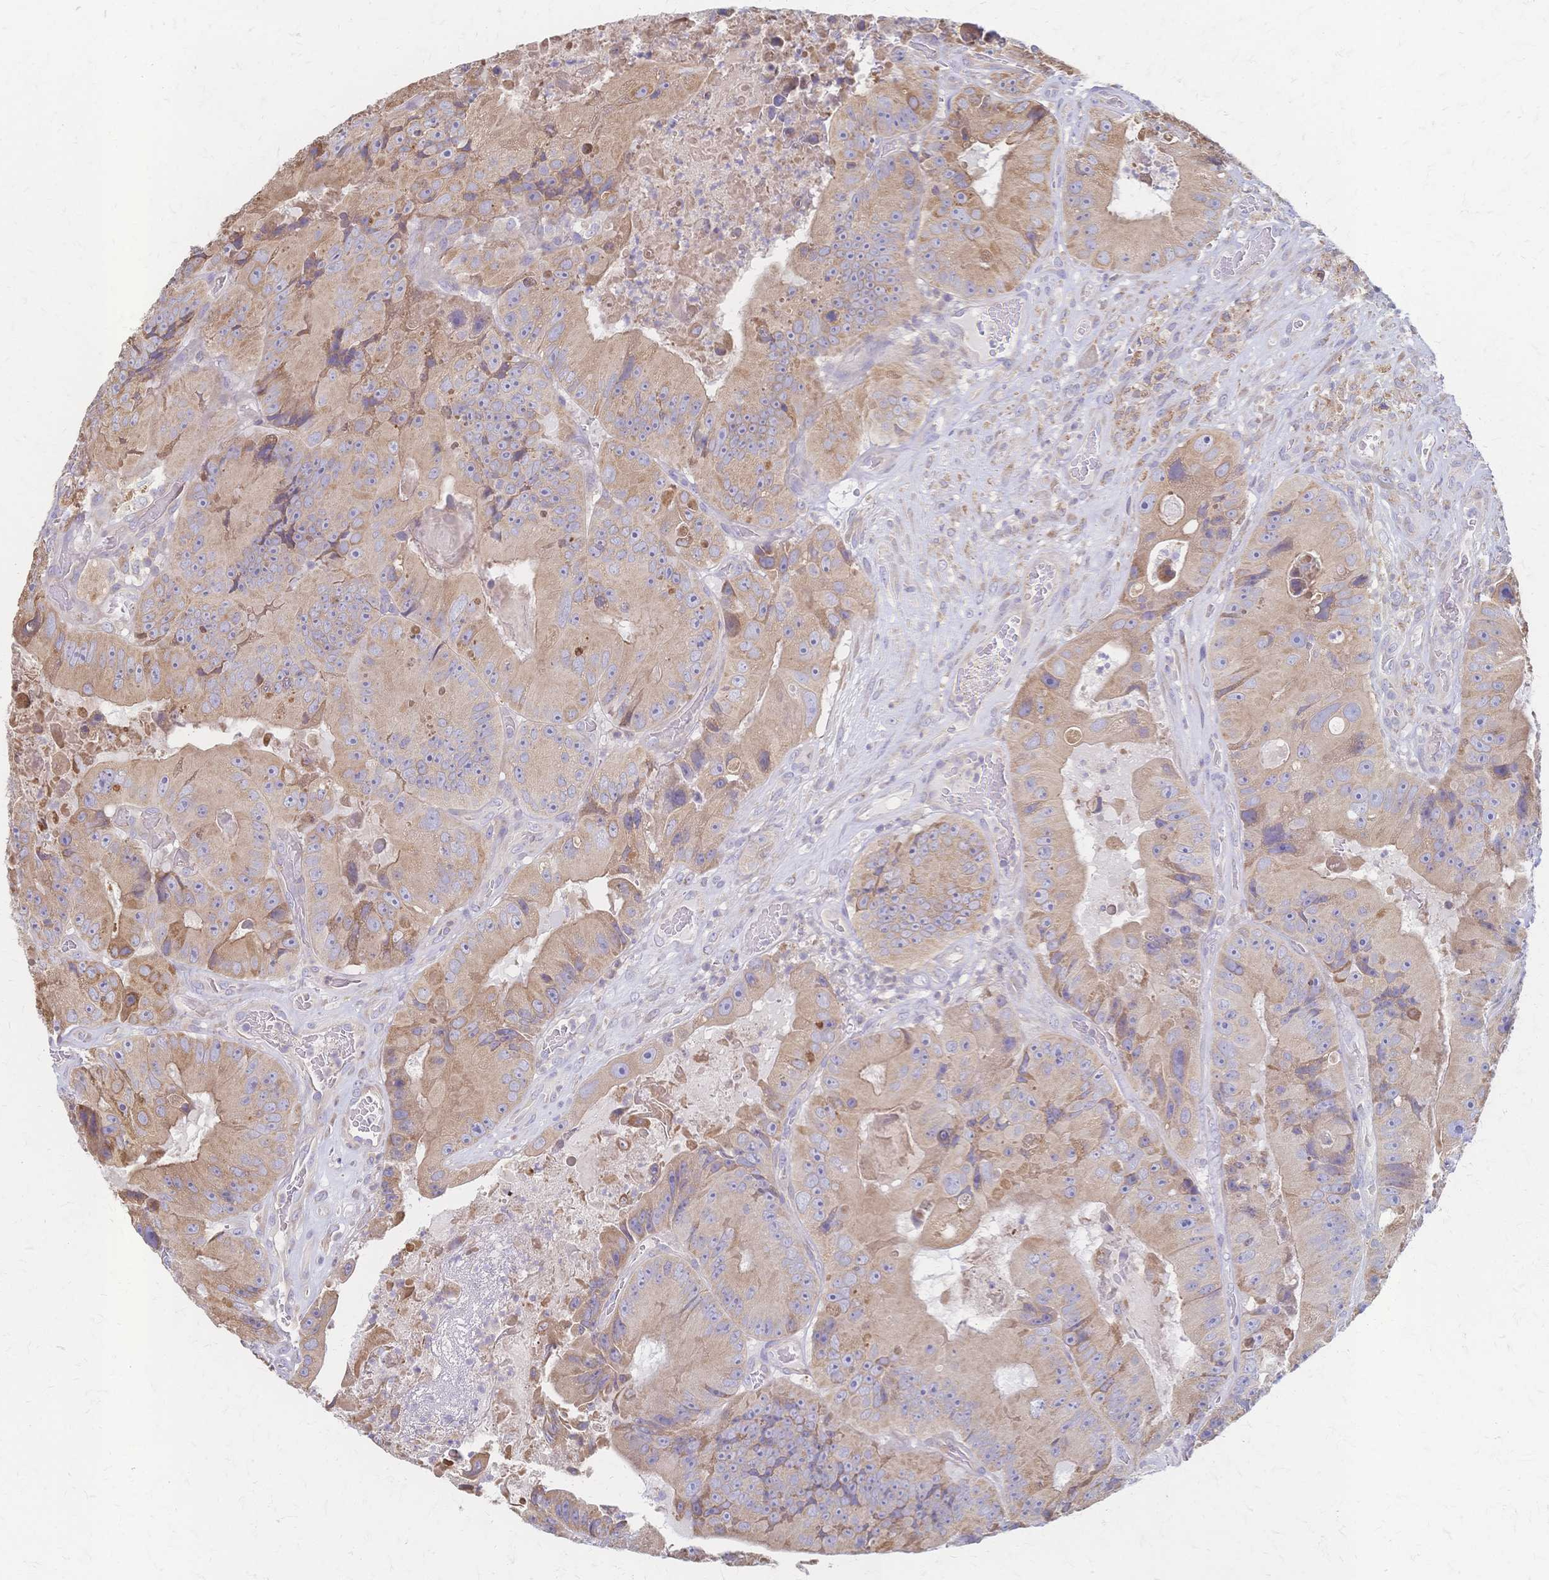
{"staining": {"intensity": "weak", "quantity": ">75%", "location": "cytoplasmic/membranous"}, "tissue": "colorectal cancer", "cell_type": "Tumor cells", "image_type": "cancer", "snomed": [{"axis": "morphology", "description": "Adenocarcinoma, NOS"}, {"axis": "topography", "description": "Colon"}], "caption": "Immunohistochemical staining of adenocarcinoma (colorectal) displays low levels of weak cytoplasmic/membranous staining in approximately >75% of tumor cells.", "gene": "CYB5A", "patient": {"sex": "female", "age": 86}}